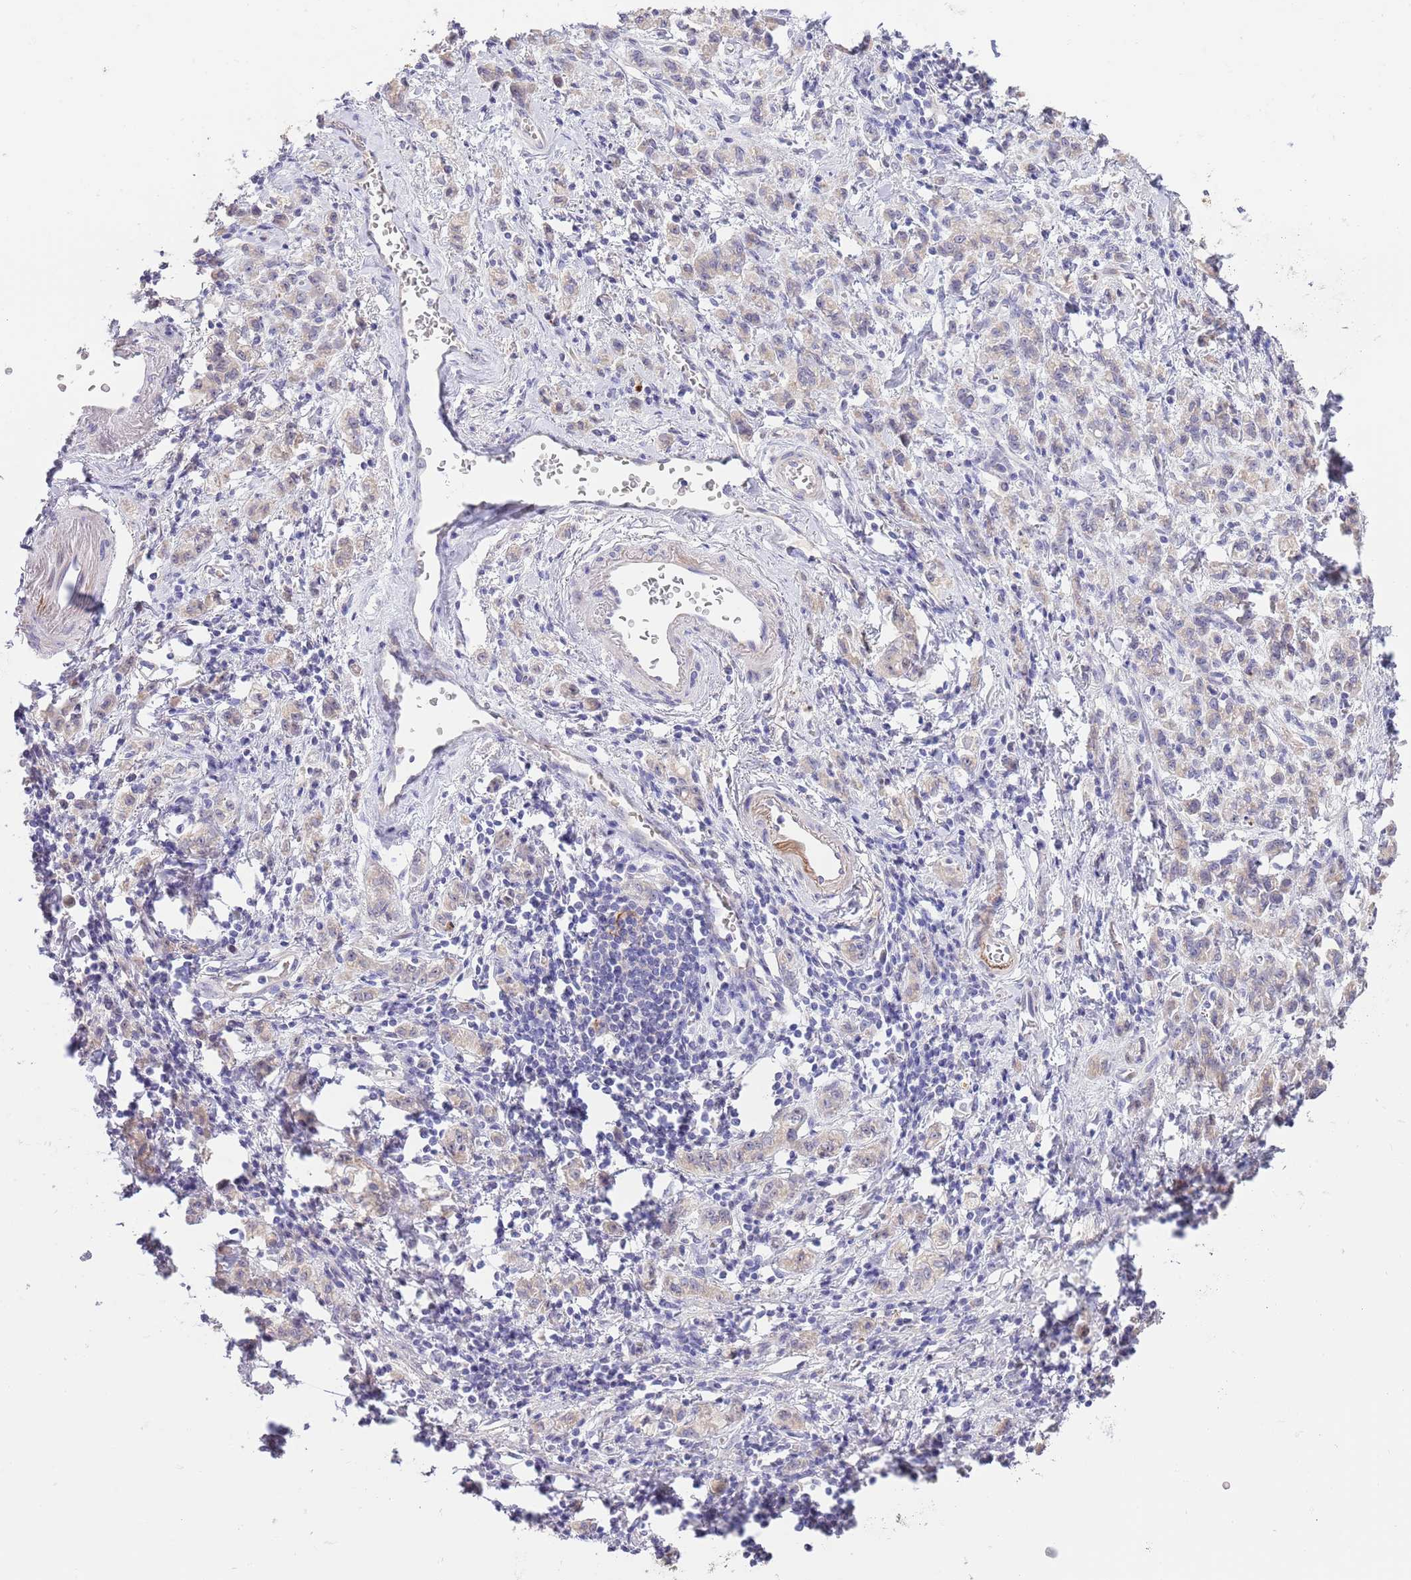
{"staining": {"intensity": "negative", "quantity": "none", "location": "none"}, "tissue": "stomach cancer", "cell_type": "Tumor cells", "image_type": "cancer", "snomed": [{"axis": "morphology", "description": "Adenocarcinoma, NOS"}, {"axis": "topography", "description": "Stomach"}], "caption": "Immunohistochemical staining of human stomach adenocarcinoma displays no significant positivity in tumor cells. (Stains: DAB (3,3'-diaminobenzidine) immunohistochemistry with hematoxylin counter stain, Microscopy: brightfield microscopy at high magnification).", "gene": "AP1S2", "patient": {"sex": "male", "age": 77}}